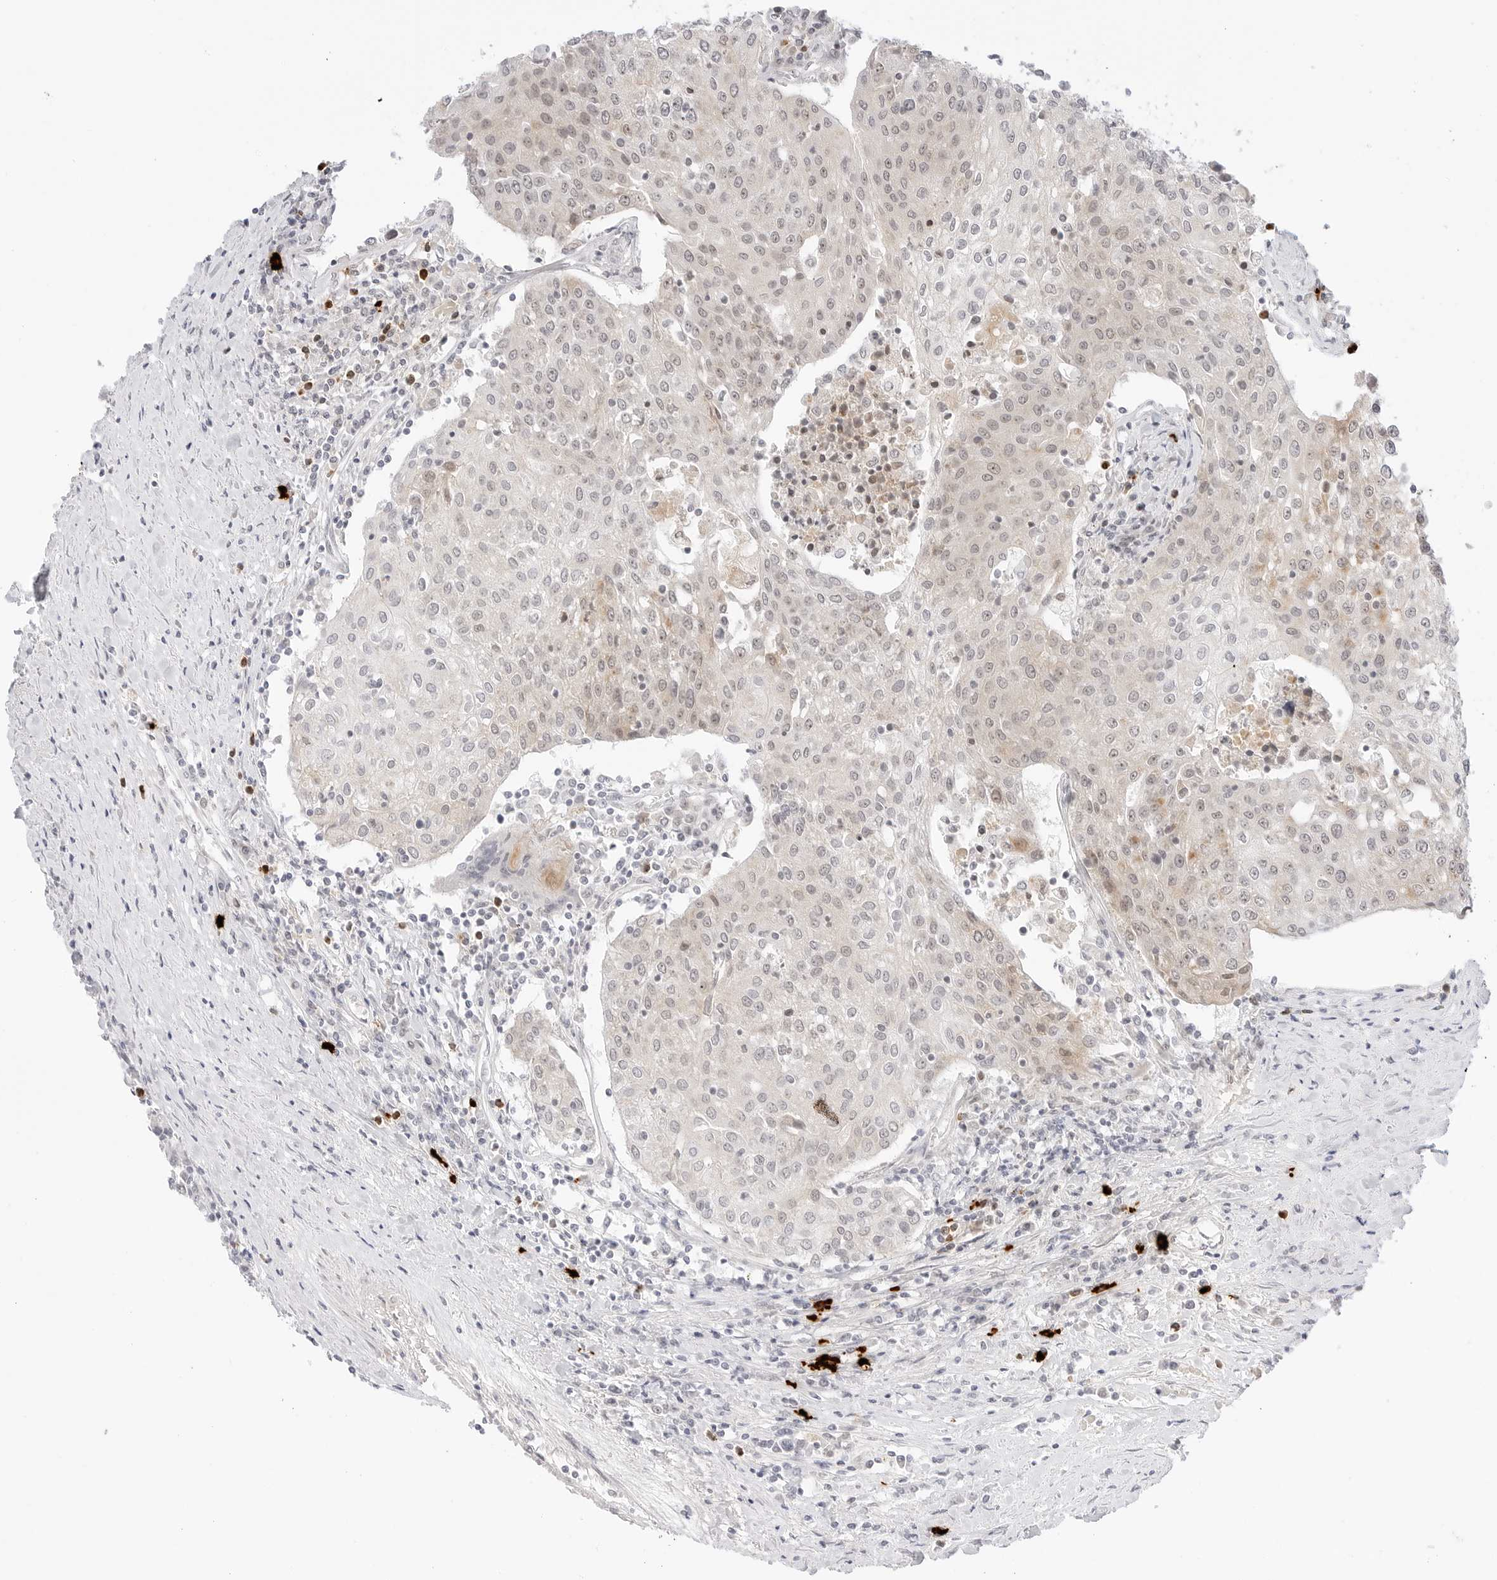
{"staining": {"intensity": "weak", "quantity": "<25%", "location": "cytoplasmic/membranous"}, "tissue": "urothelial cancer", "cell_type": "Tumor cells", "image_type": "cancer", "snomed": [{"axis": "morphology", "description": "Urothelial carcinoma, High grade"}, {"axis": "topography", "description": "Urinary bladder"}], "caption": "An image of human high-grade urothelial carcinoma is negative for staining in tumor cells.", "gene": "HIPK3", "patient": {"sex": "female", "age": 85}}